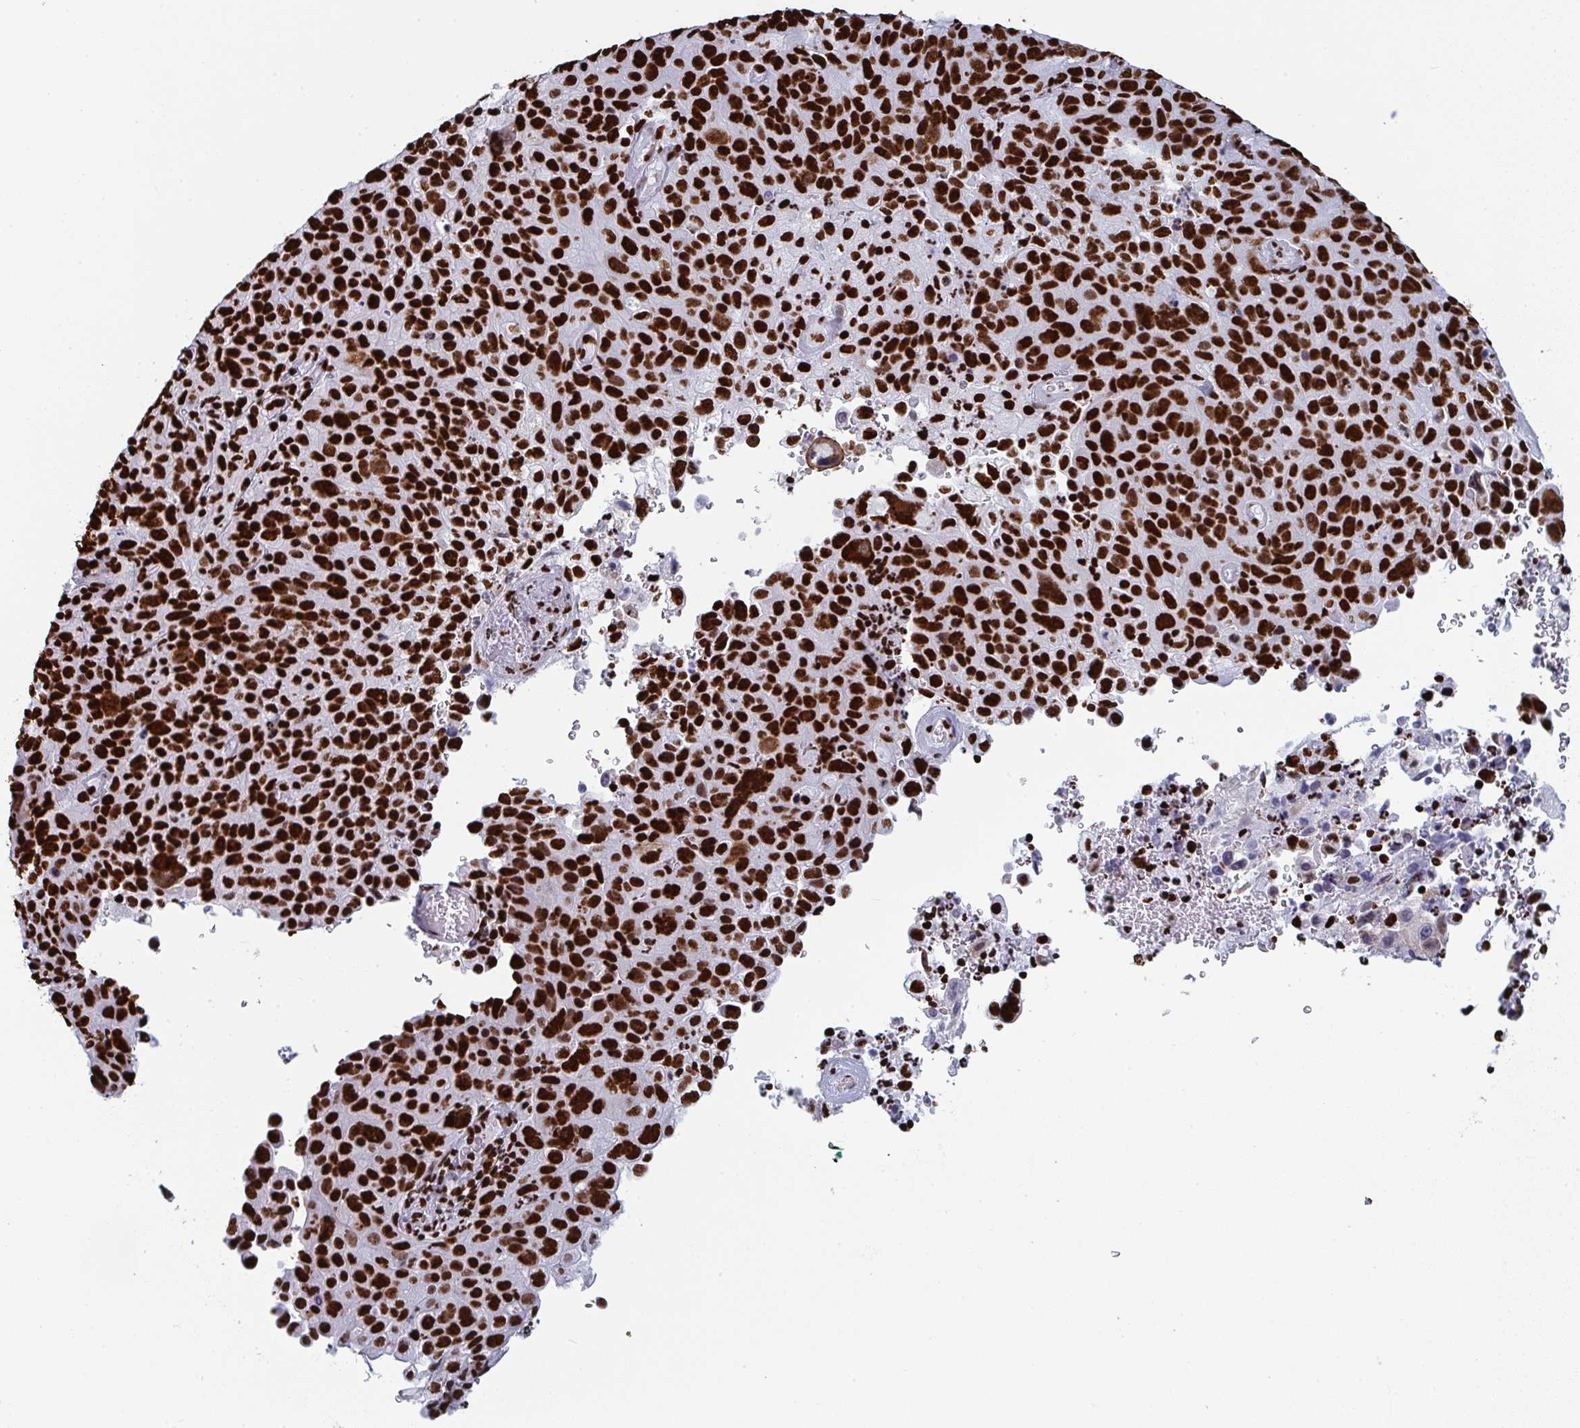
{"staining": {"intensity": "strong", "quantity": ">75%", "location": "nuclear"}, "tissue": "cervical cancer", "cell_type": "Tumor cells", "image_type": "cancer", "snomed": [{"axis": "morphology", "description": "Squamous cell carcinoma, NOS"}, {"axis": "topography", "description": "Cervix"}], "caption": "The image reveals staining of cervical cancer, revealing strong nuclear protein staining (brown color) within tumor cells. The staining is performed using DAB brown chromogen to label protein expression. The nuclei are counter-stained blue using hematoxylin.", "gene": "GAR1", "patient": {"sex": "female", "age": 44}}